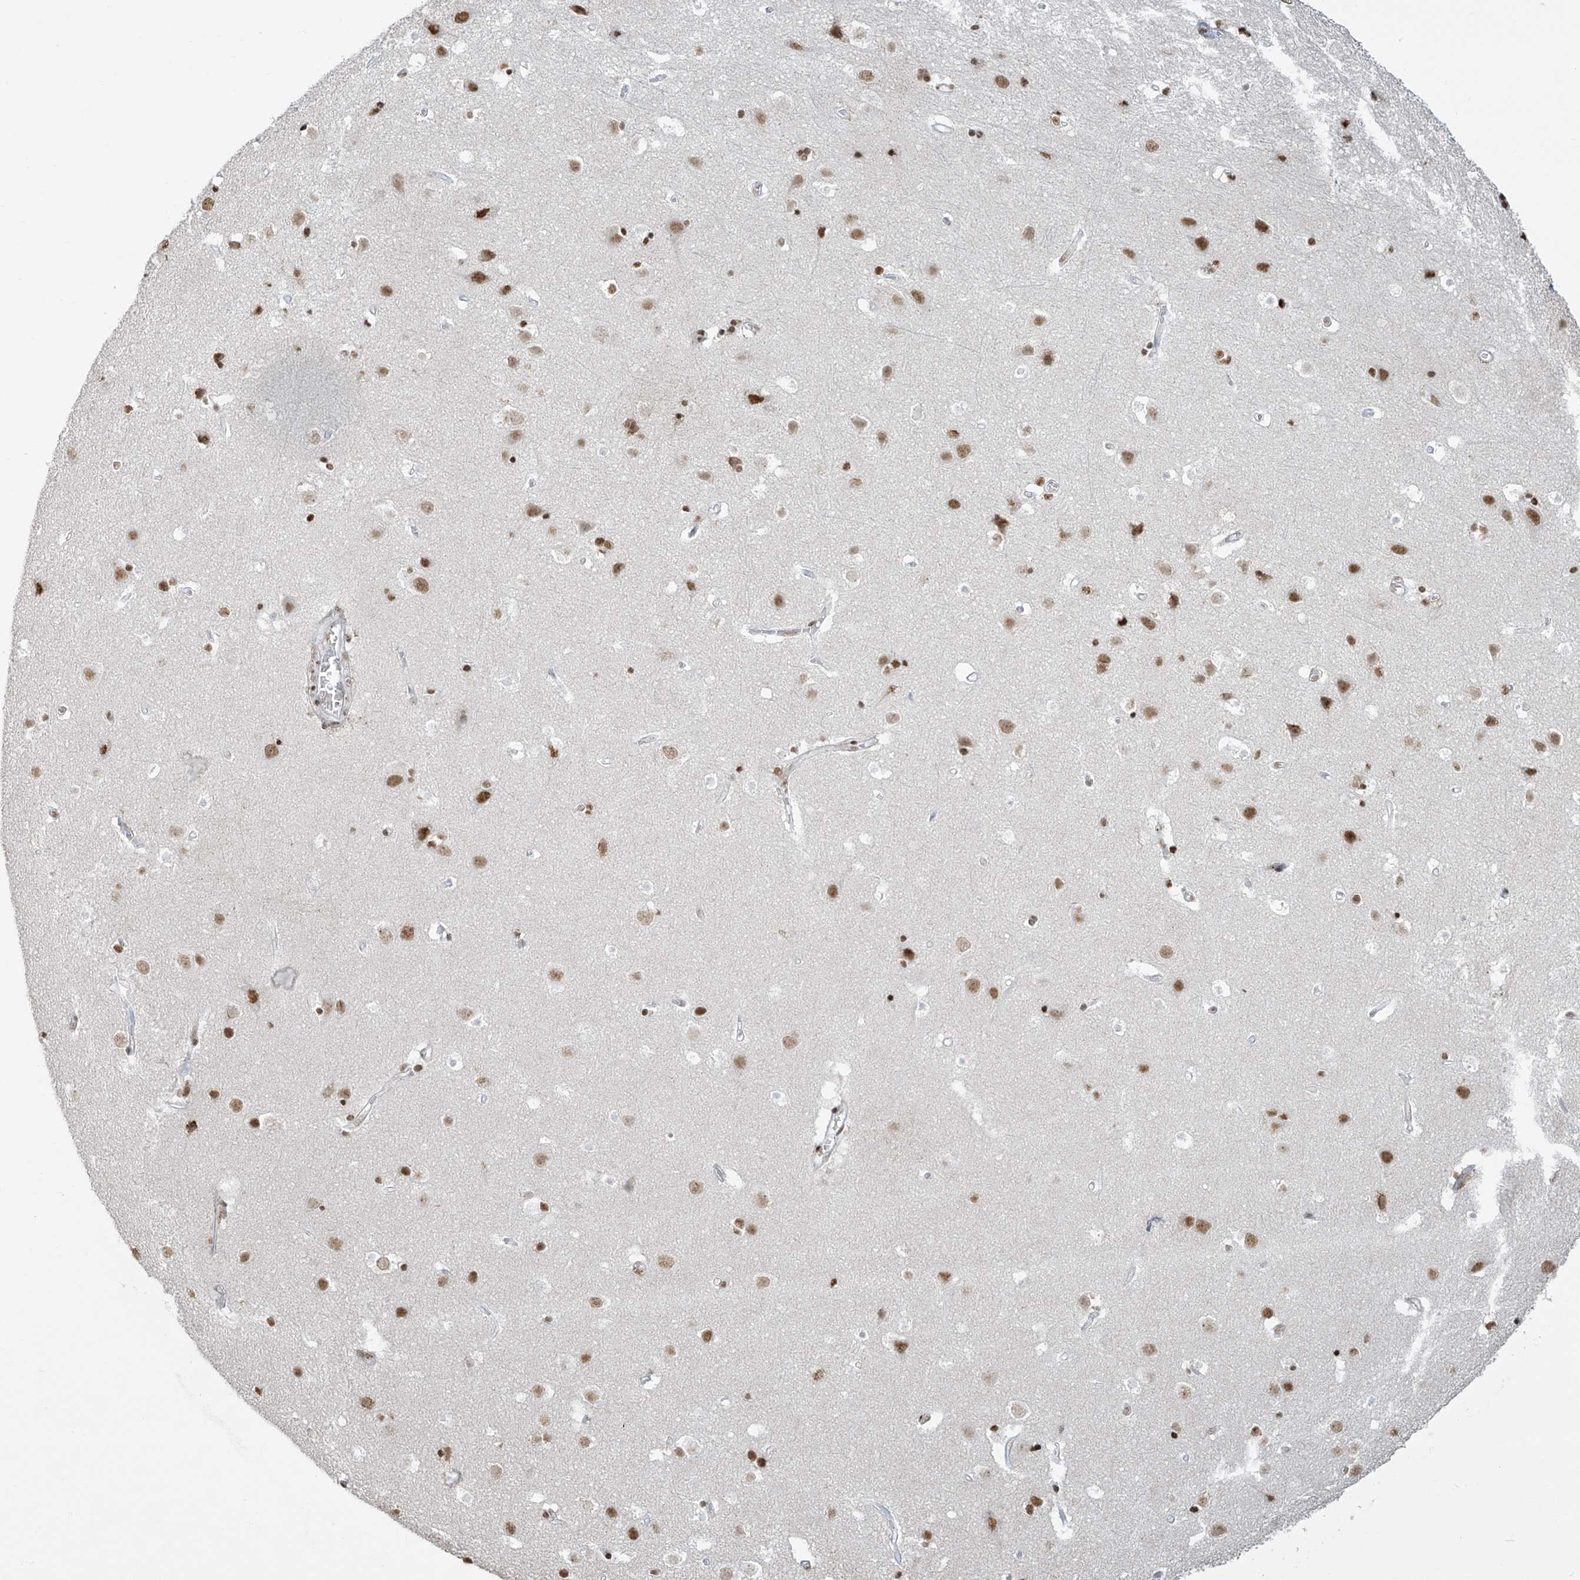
{"staining": {"intensity": "moderate", "quantity": "25%-75%", "location": "nuclear"}, "tissue": "cerebral cortex", "cell_type": "Endothelial cells", "image_type": "normal", "snomed": [{"axis": "morphology", "description": "Normal tissue, NOS"}, {"axis": "topography", "description": "Cerebral cortex"}], "caption": "Immunohistochemistry (IHC) staining of normal cerebral cortex, which shows medium levels of moderate nuclear expression in approximately 25%-75% of endothelial cells indicating moderate nuclear protein expression. The staining was performed using DAB (brown) for protein detection and nuclei were counterstained in hematoxylin (blue).", "gene": "MS4A6A", "patient": {"sex": "male", "age": 54}}